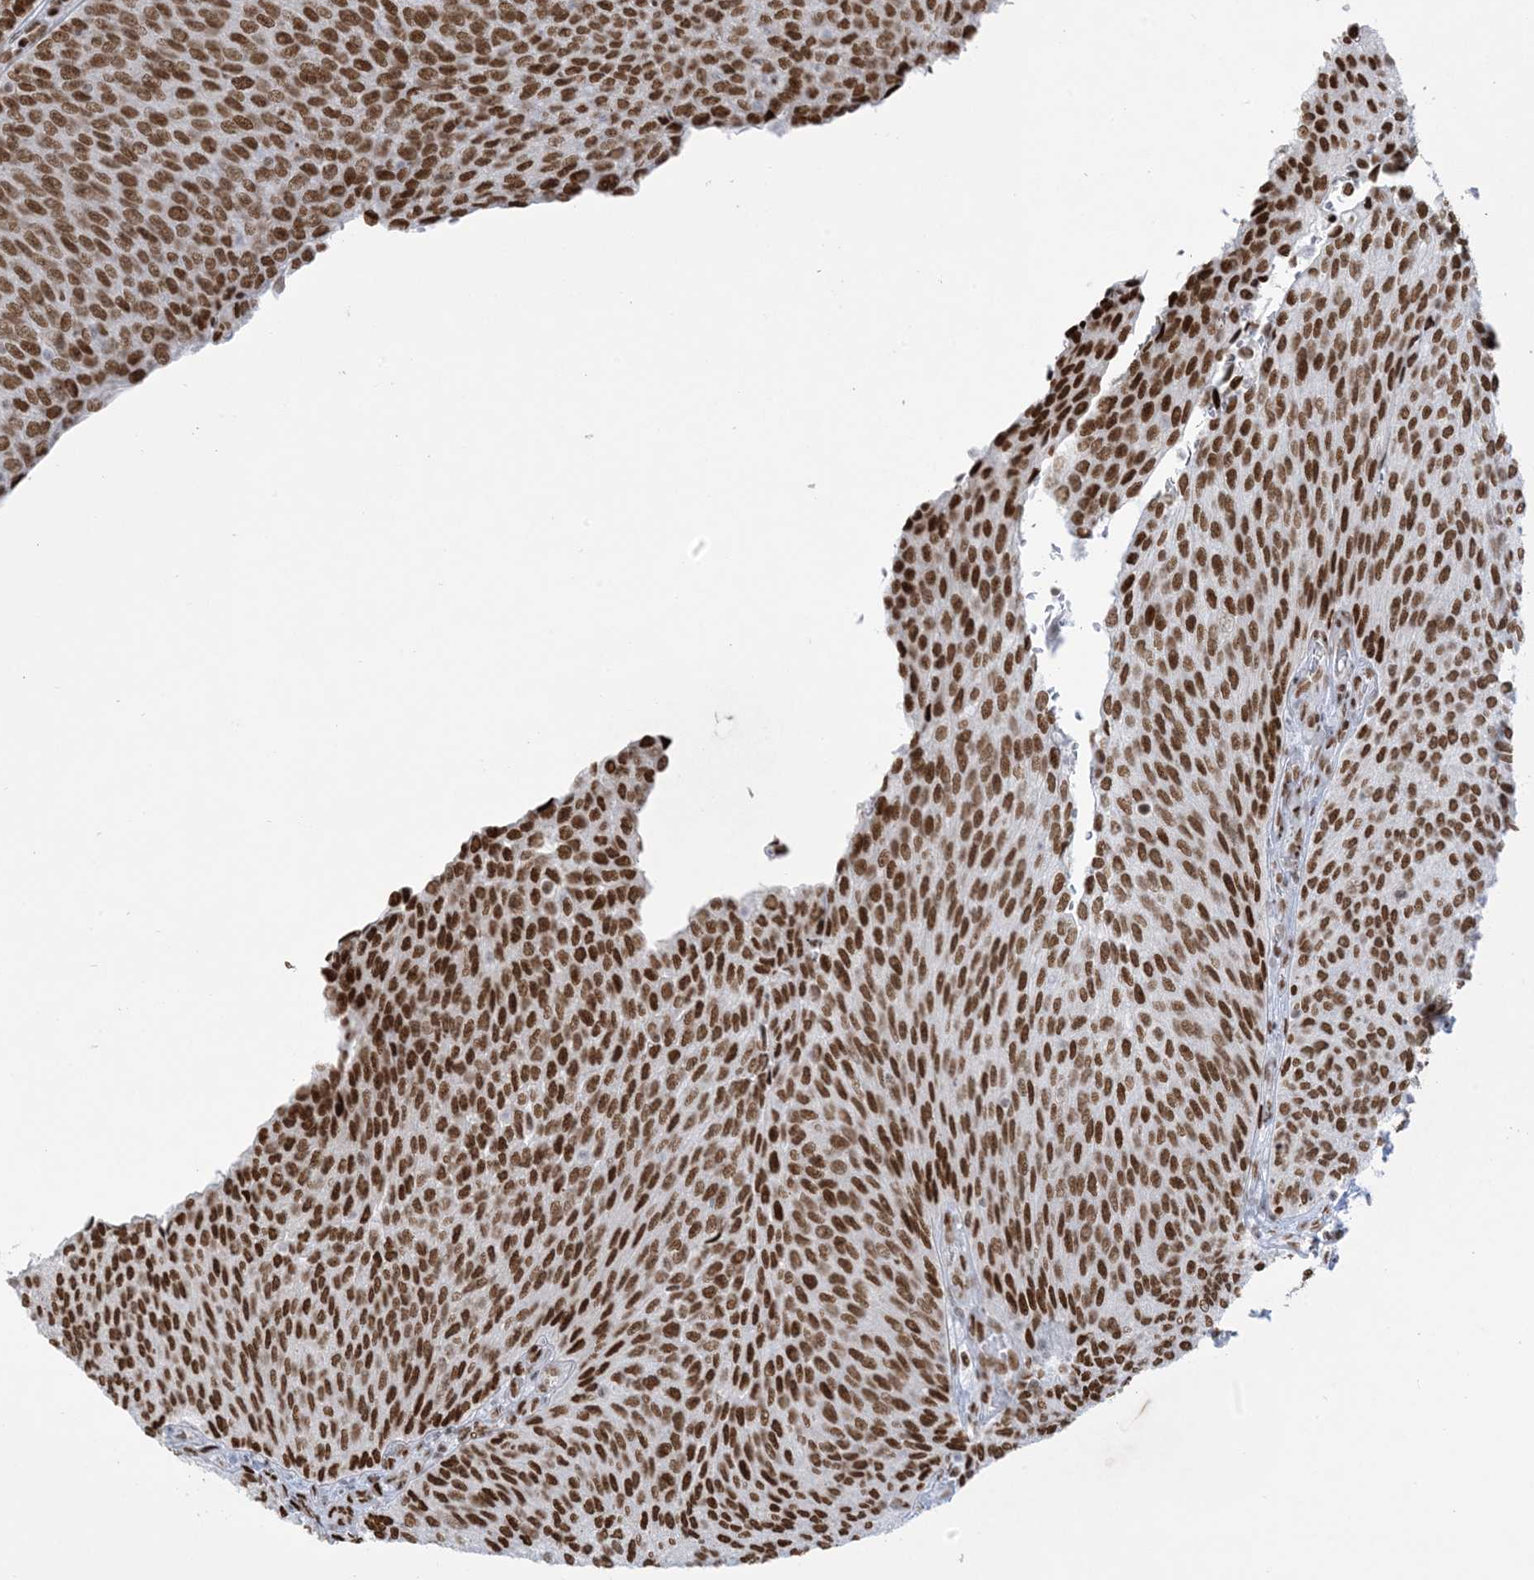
{"staining": {"intensity": "strong", "quantity": ">75%", "location": "nuclear"}, "tissue": "urothelial cancer", "cell_type": "Tumor cells", "image_type": "cancer", "snomed": [{"axis": "morphology", "description": "Urothelial carcinoma, Low grade"}, {"axis": "topography", "description": "Urinary bladder"}], "caption": "Immunohistochemistry (IHC) image of neoplastic tissue: human urothelial cancer stained using IHC demonstrates high levels of strong protein expression localized specifically in the nuclear of tumor cells, appearing as a nuclear brown color.", "gene": "STAG1", "patient": {"sex": "female", "age": 79}}